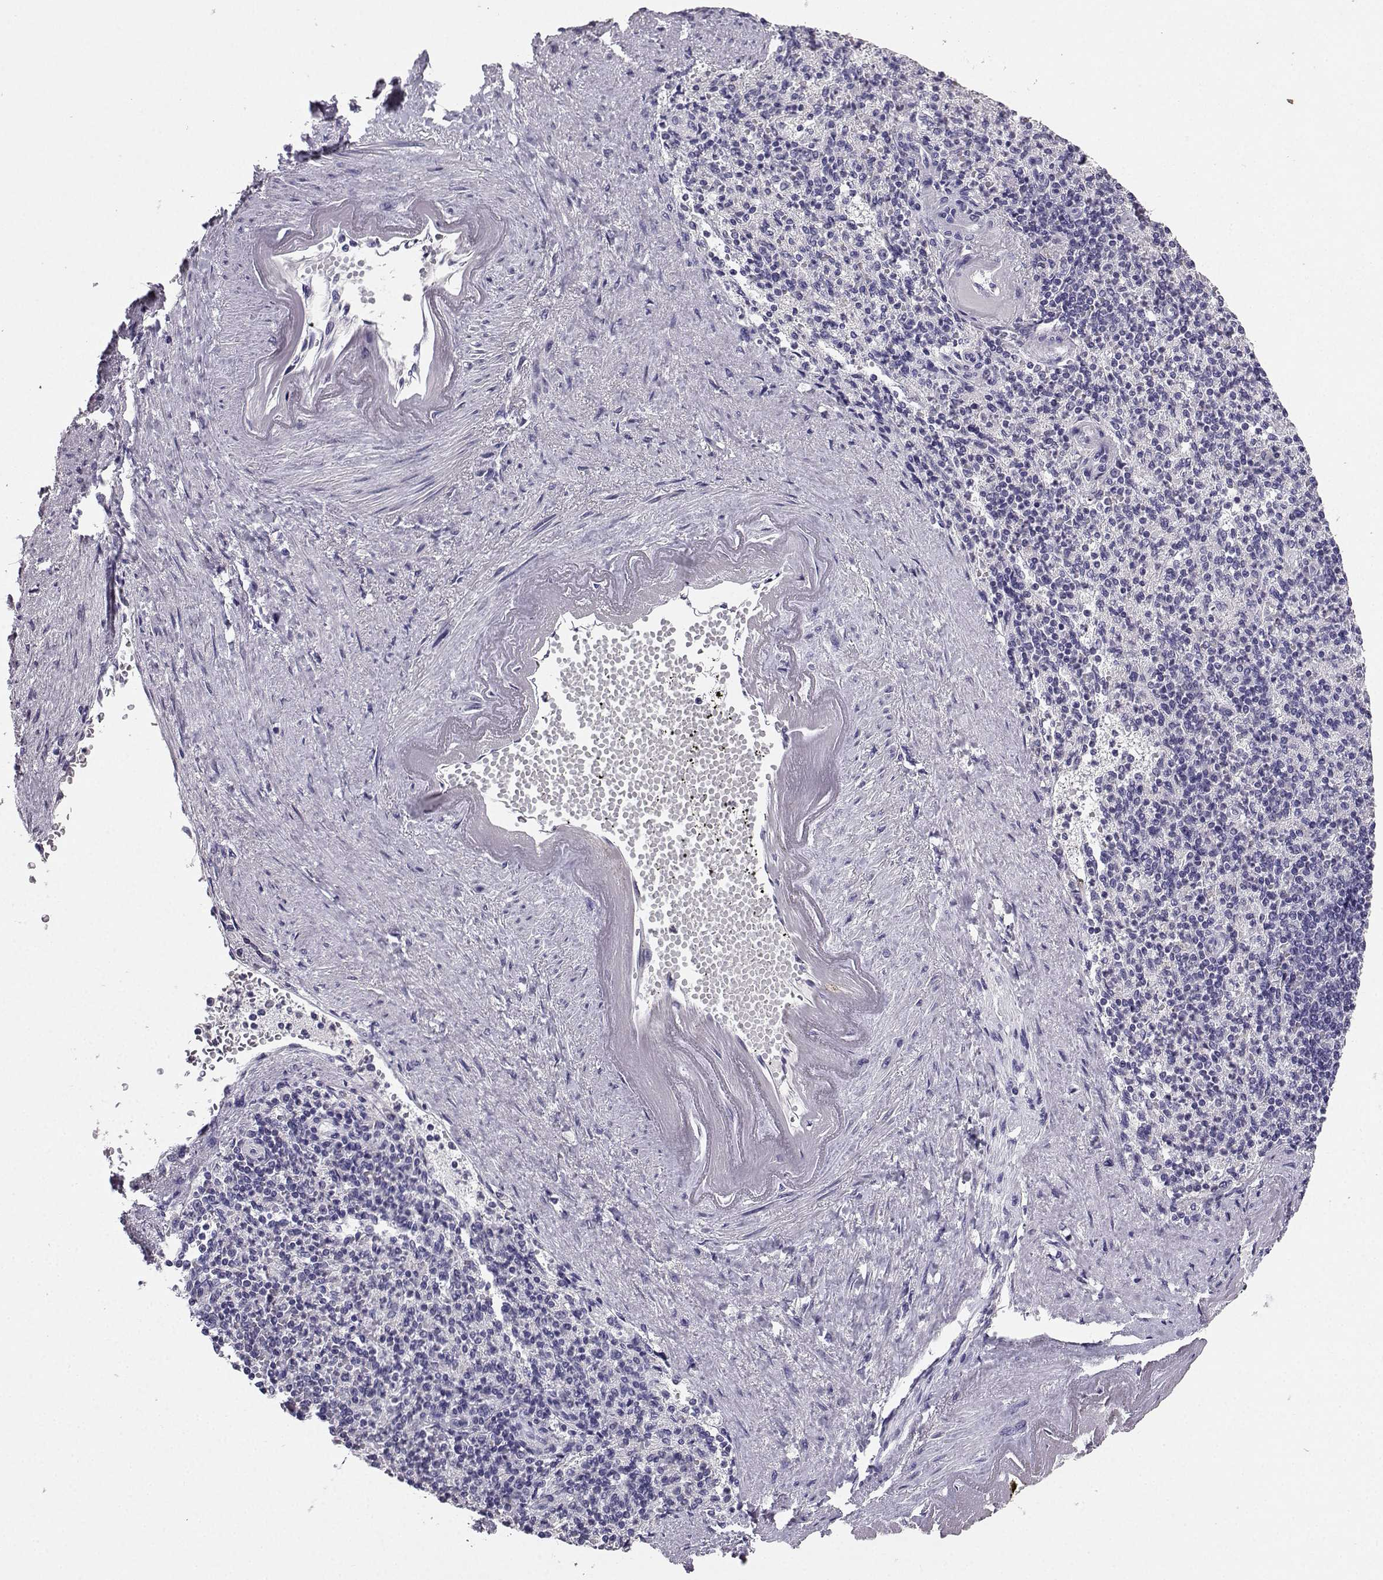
{"staining": {"intensity": "negative", "quantity": "none", "location": "none"}, "tissue": "spleen", "cell_type": "Cells in red pulp", "image_type": "normal", "snomed": [{"axis": "morphology", "description": "Normal tissue, NOS"}, {"axis": "topography", "description": "Spleen"}], "caption": "The image reveals no staining of cells in red pulp in unremarkable spleen.", "gene": "SPAG11A", "patient": {"sex": "female", "age": 74}}